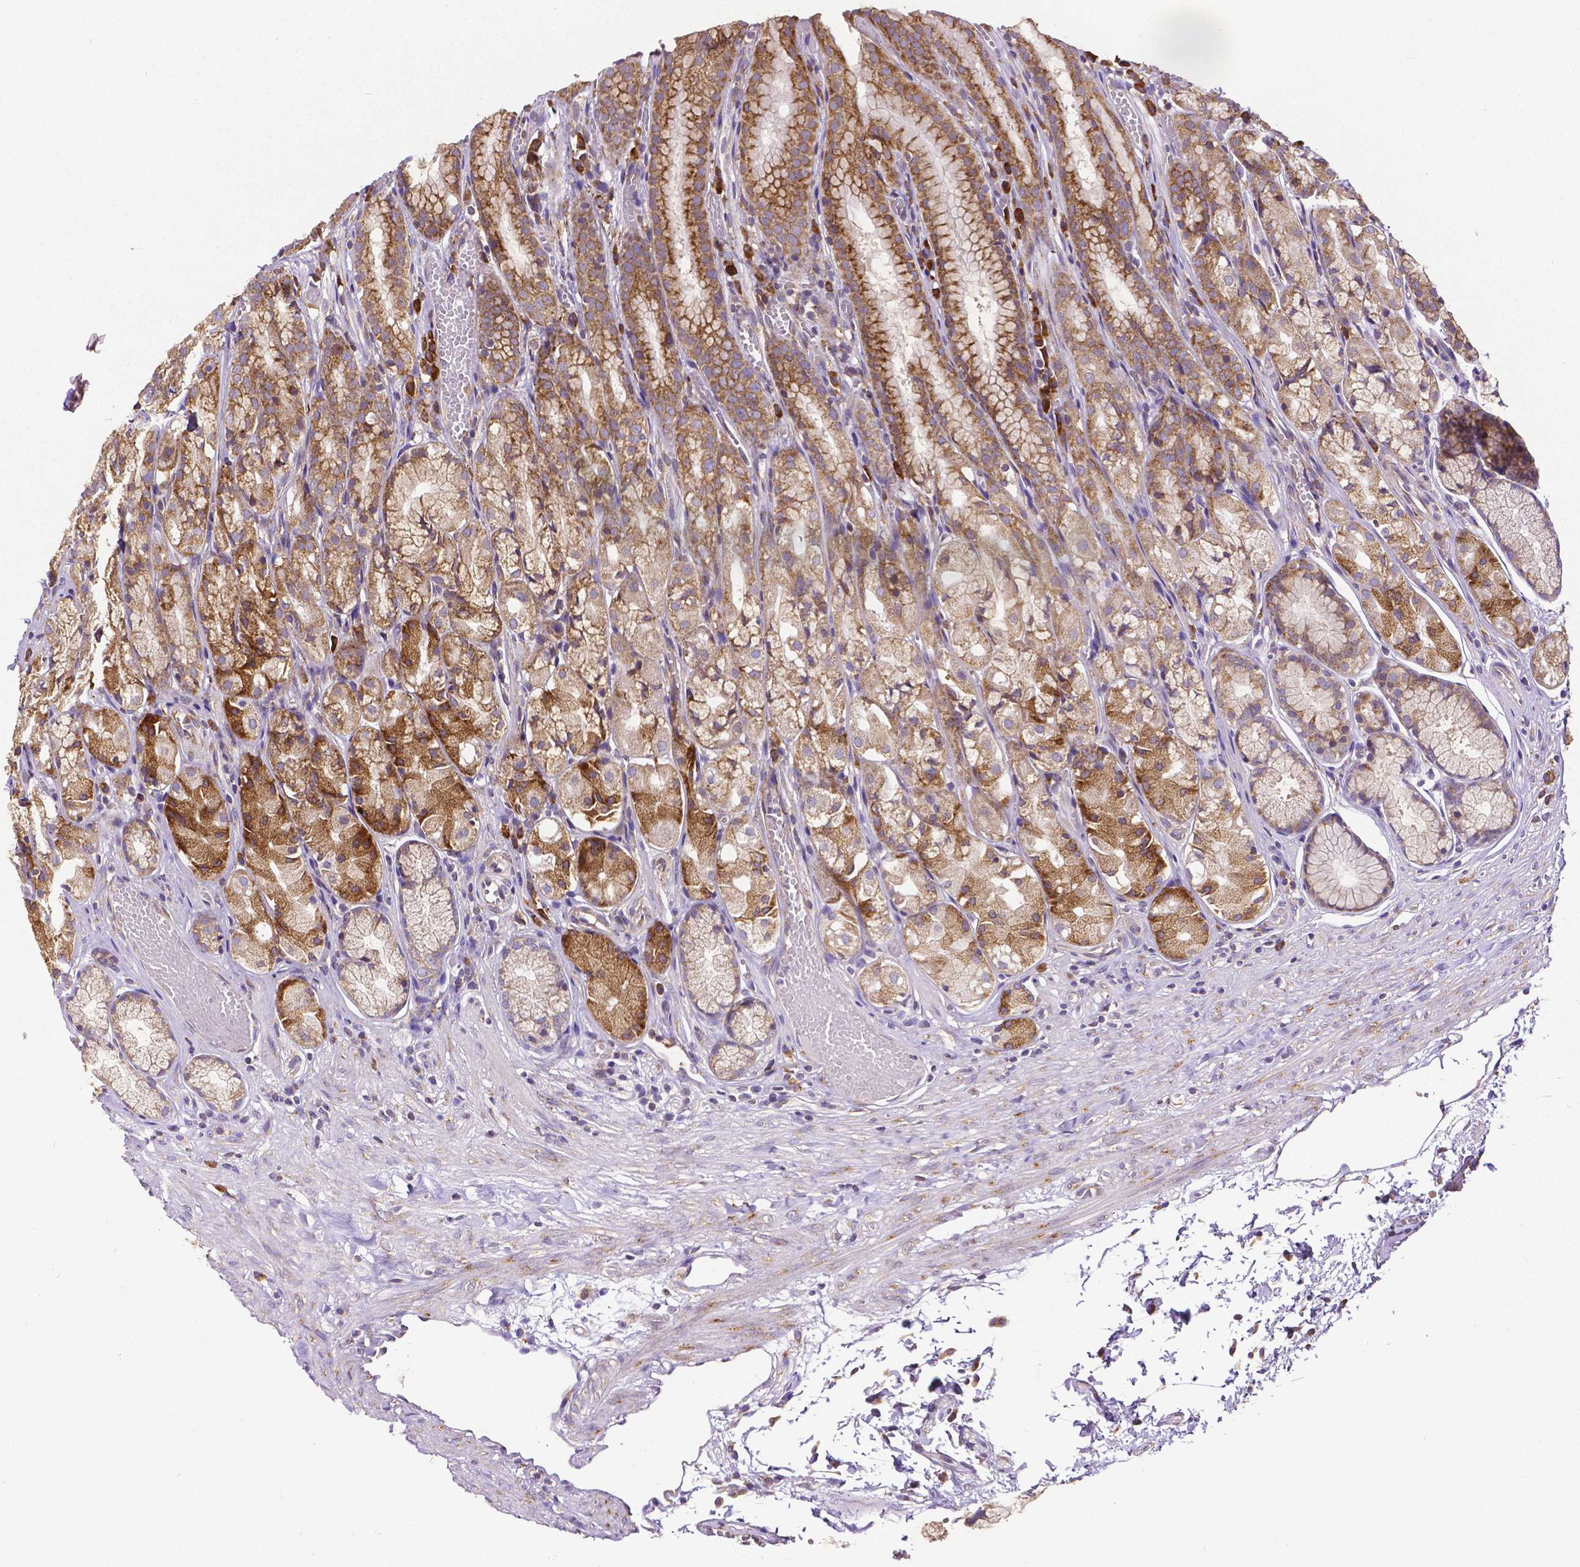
{"staining": {"intensity": "moderate", "quantity": "25%-75%", "location": "cytoplasmic/membranous"}, "tissue": "stomach", "cell_type": "Glandular cells", "image_type": "normal", "snomed": [{"axis": "morphology", "description": "Normal tissue, NOS"}, {"axis": "topography", "description": "Stomach"}], "caption": "Stomach stained with DAB immunohistochemistry (IHC) displays medium levels of moderate cytoplasmic/membranous positivity in approximately 25%-75% of glandular cells.", "gene": "MTDH", "patient": {"sex": "male", "age": 70}}